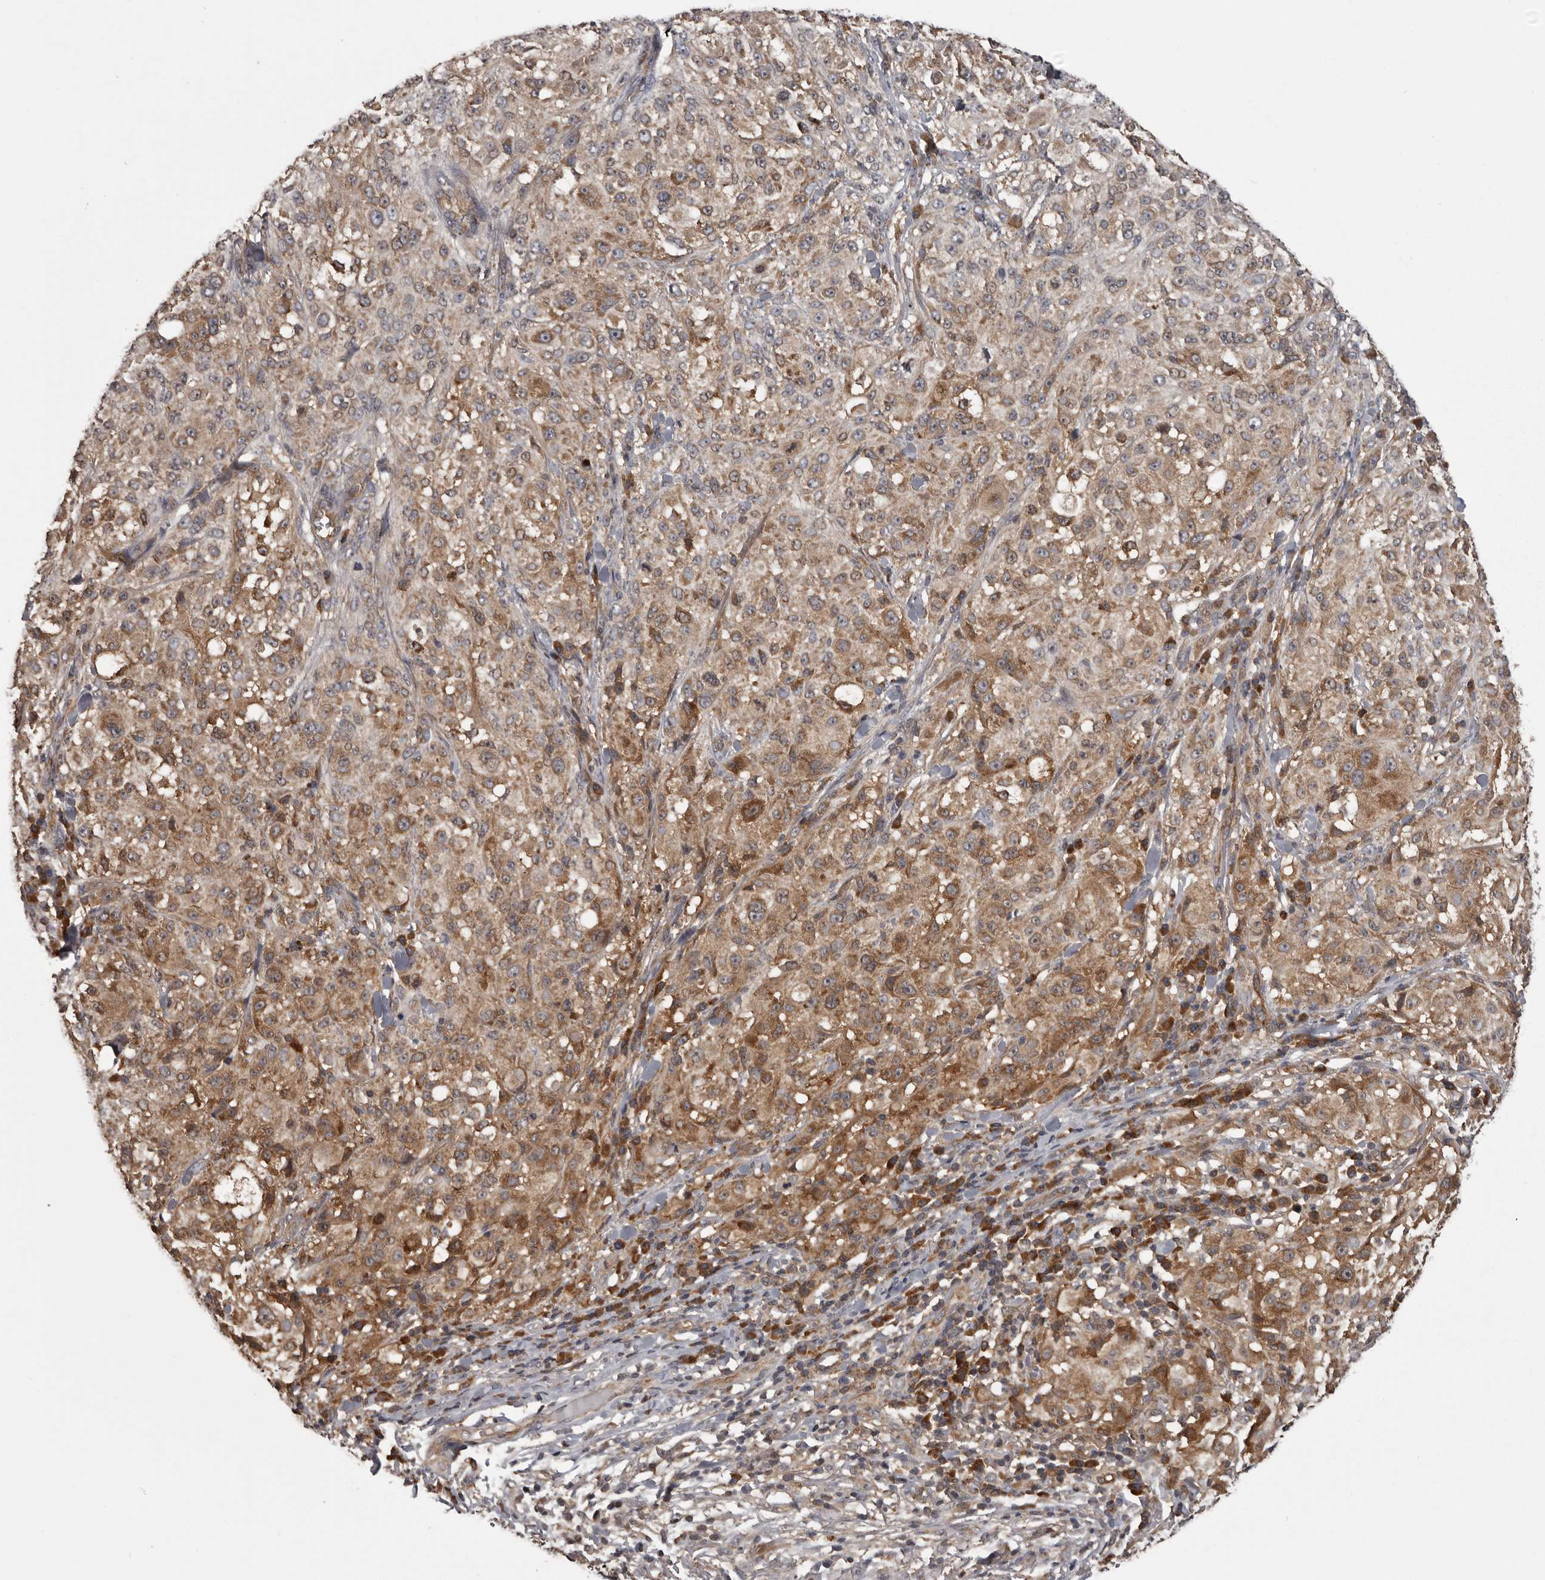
{"staining": {"intensity": "moderate", "quantity": ">75%", "location": "cytoplasmic/membranous"}, "tissue": "melanoma", "cell_type": "Tumor cells", "image_type": "cancer", "snomed": [{"axis": "morphology", "description": "Necrosis, NOS"}, {"axis": "morphology", "description": "Malignant melanoma, NOS"}, {"axis": "topography", "description": "Skin"}], "caption": "Malignant melanoma was stained to show a protein in brown. There is medium levels of moderate cytoplasmic/membranous expression in approximately >75% of tumor cells. Nuclei are stained in blue.", "gene": "DARS1", "patient": {"sex": "female", "age": 87}}